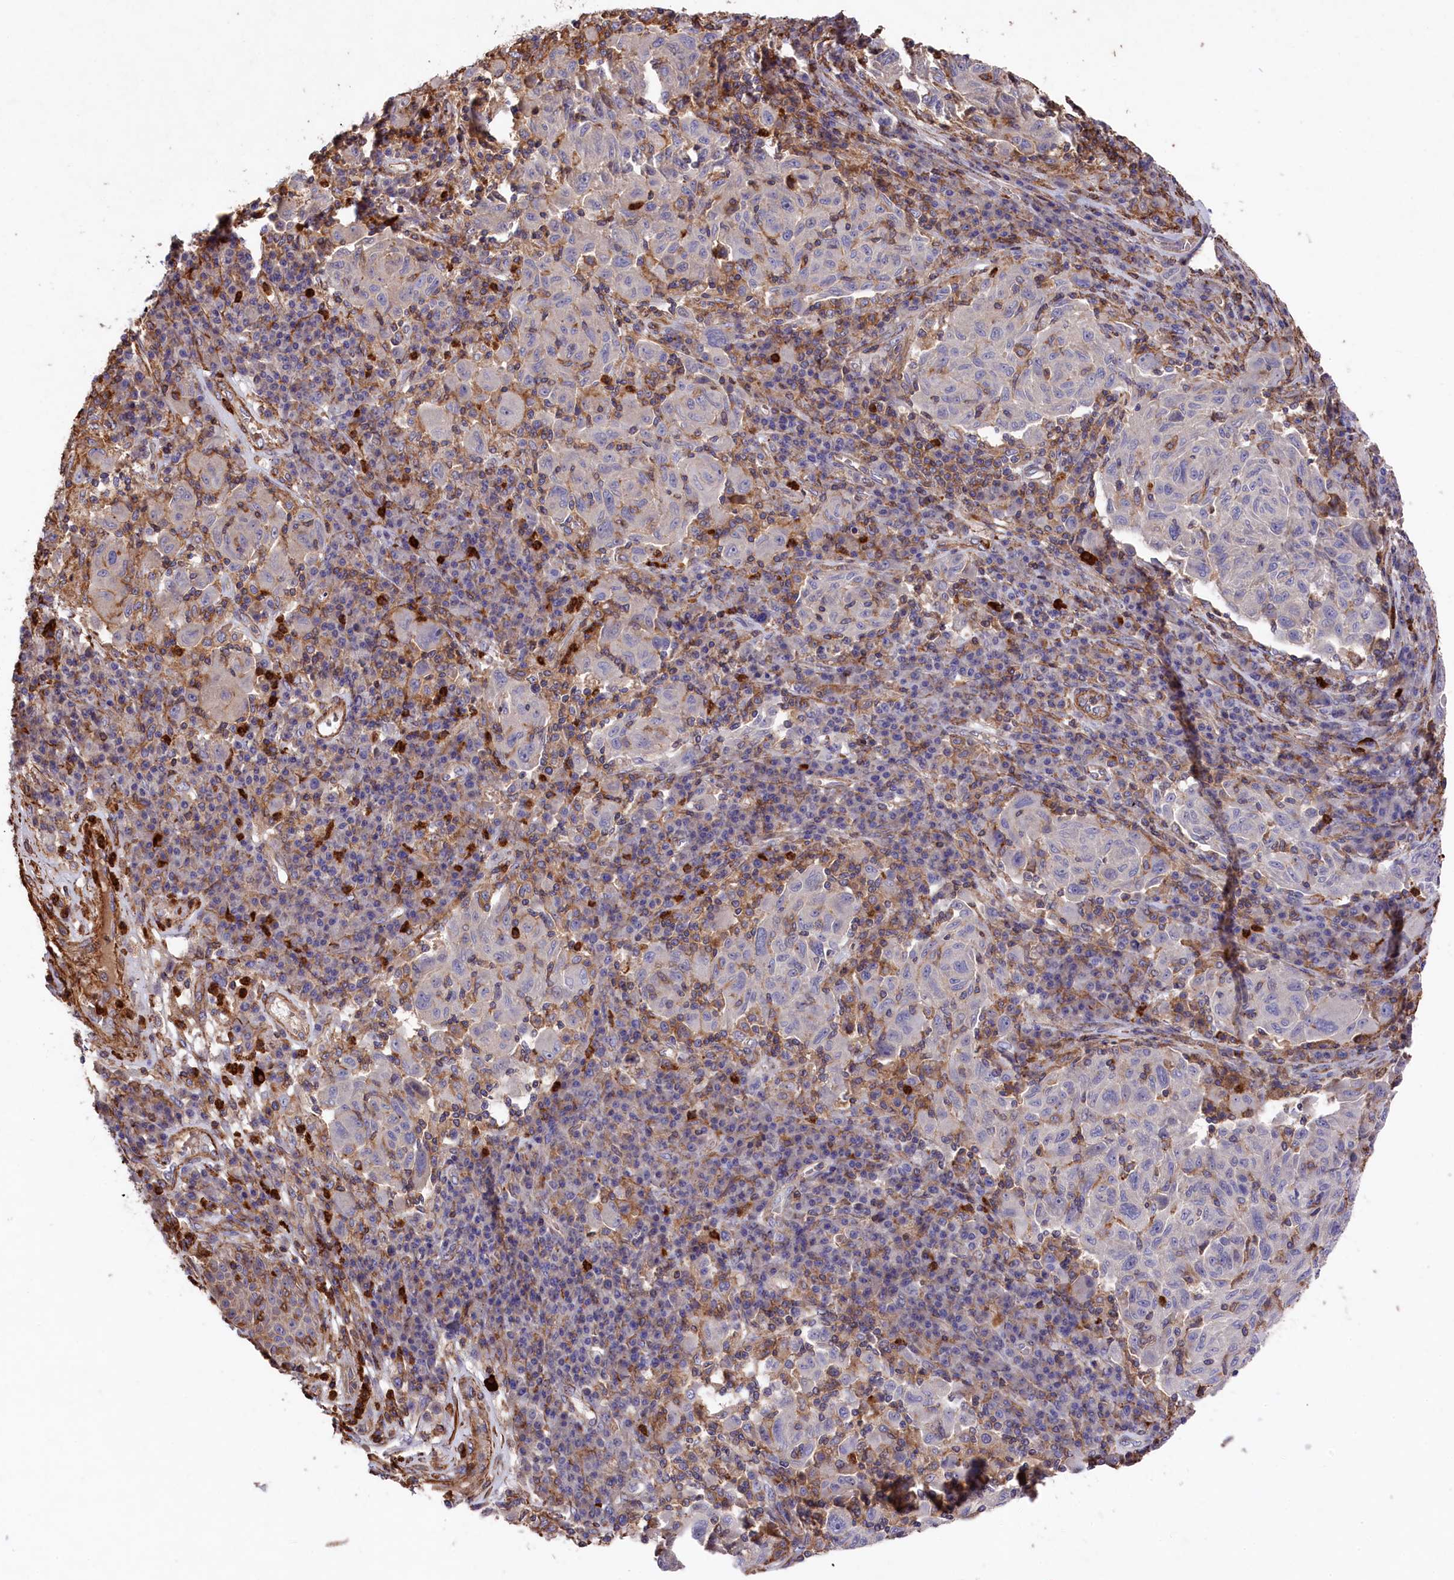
{"staining": {"intensity": "negative", "quantity": "none", "location": "none"}, "tissue": "melanoma", "cell_type": "Tumor cells", "image_type": "cancer", "snomed": [{"axis": "morphology", "description": "Malignant melanoma, NOS"}, {"axis": "topography", "description": "Skin"}], "caption": "Tumor cells show no significant positivity in malignant melanoma. (Brightfield microscopy of DAB (3,3'-diaminobenzidine) immunohistochemistry at high magnification).", "gene": "RAPSN", "patient": {"sex": "male", "age": 53}}